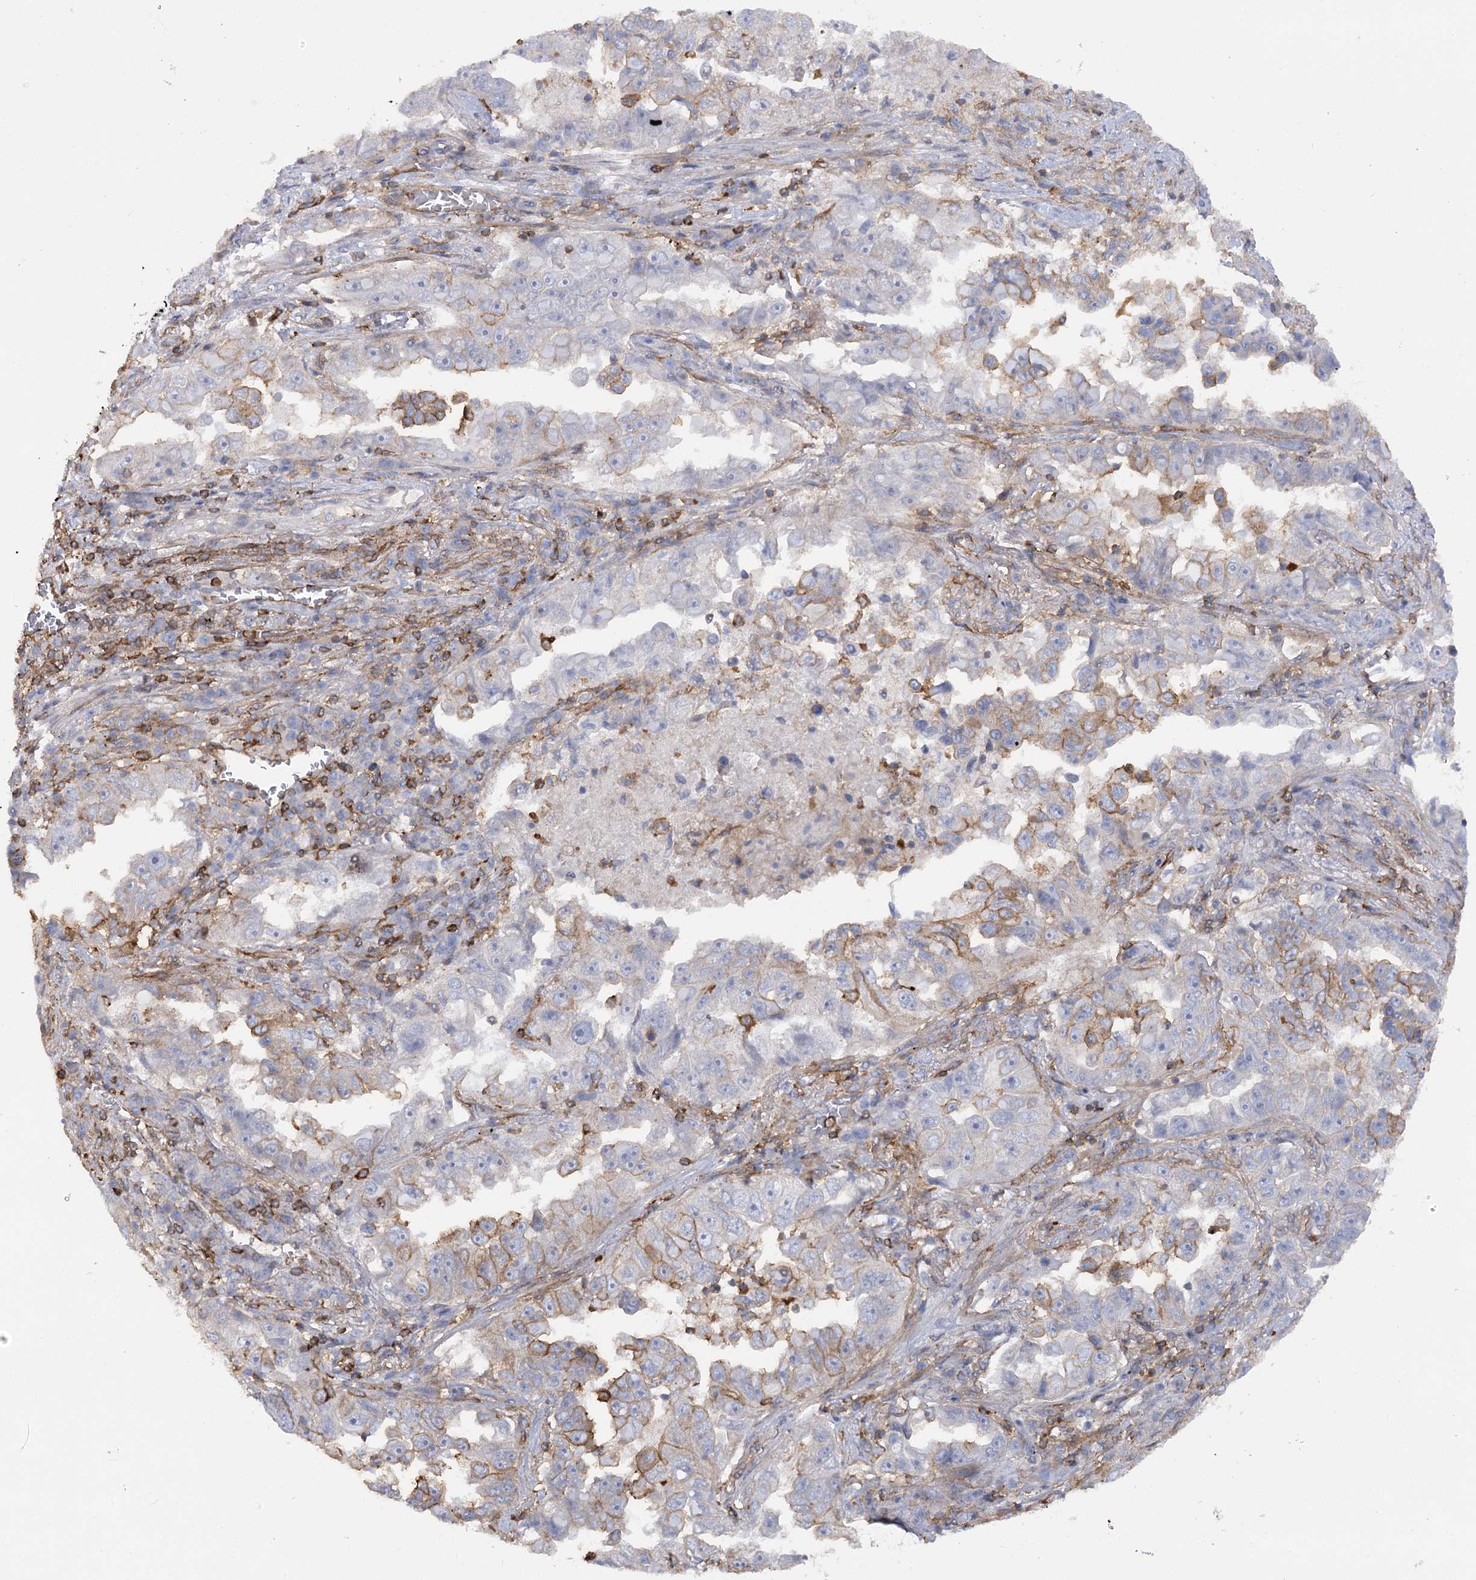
{"staining": {"intensity": "moderate", "quantity": "<25%", "location": "cytoplasmic/membranous"}, "tissue": "lung cancer", "cell_type": "Tumor cells", "image_type": "cancer", "snomed": [{"axis": "morphology", "description": "Adenocarcinoma, NOS"}, {"axis": "topography", "description": "Lung"}], "caption": "Immunohistochemistry (IHC) photomicrograph of adenocarcinoma (lung) stained for a protein (brown), which reveals low levels of moderate cytoplasmic/membranous positivity in about <25% of tumor cells.", "gene": "SYNPO2", "patient": {"sex": "female", "age": 51}}